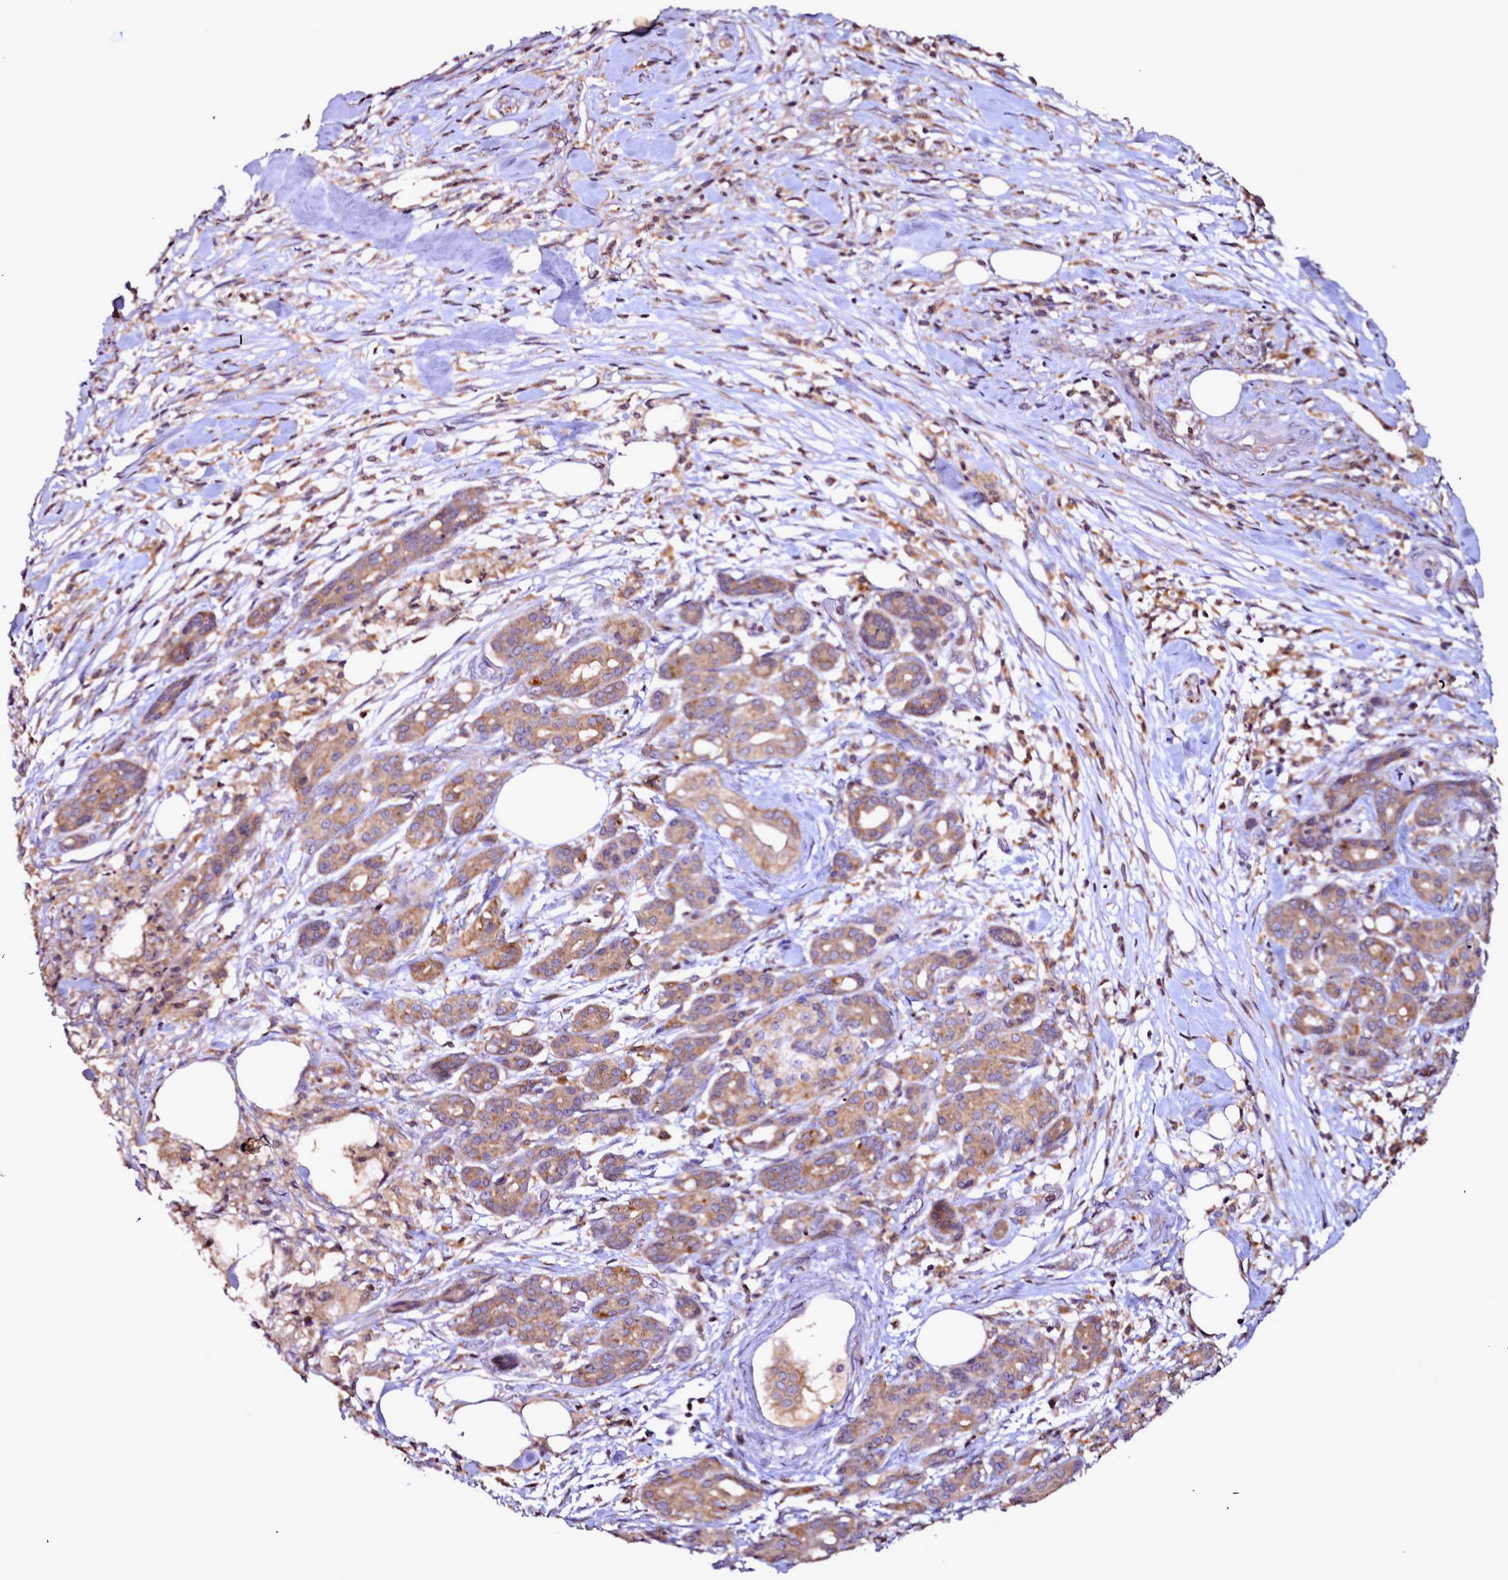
{"staining": {"intensity": "moderate", "quantity": ">75%", "location": "cytoplasmic/membranous"}, "tissue": "pancreatic cancer", "cell_type": "Tumor cells", "image_type": "cancer", "snomed": [{"axis": "morphology", "description": "Adenocarcinoma, NOS"}, {"axis": "topography", "description": "Pancreas"}], "caption": "A medium amount of moderate cytoplasmic/membranous positivity is present in about >75% of tumor cells in pancreatic adenocarcinoma tissue. The protein of interest is stained brown, and the nuclei are stained in blue (DAB (3,3'-diaminobenzidine) IHC with brightfield microscopy, high magnification).", "gene": "NCKAP1L", "patient": {"sex": "female", "age": 66}}